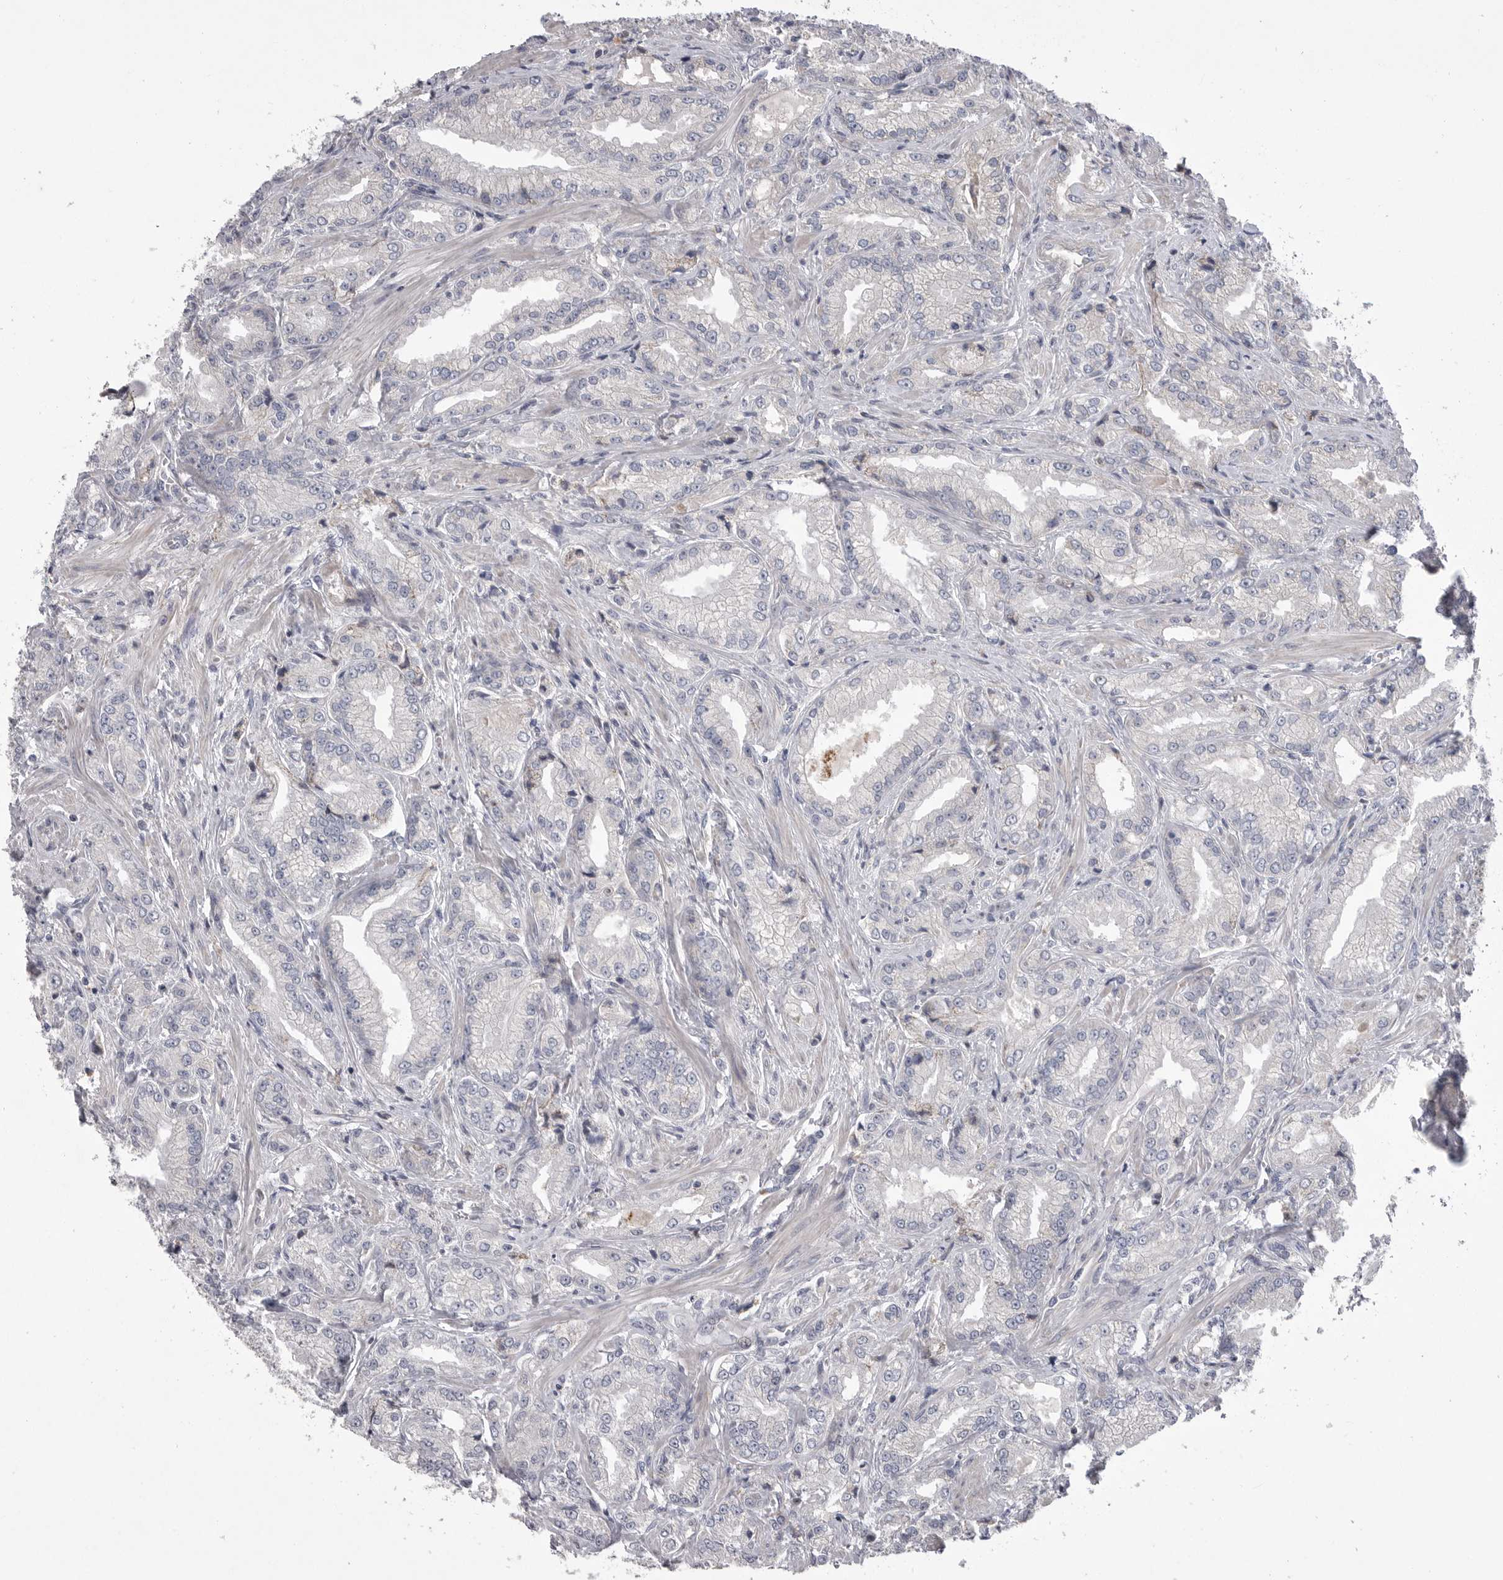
{"staining": {"intensity": "negative", "quantity": "none", "location": "none"}, "tissue": "prostate cancer", "cell_type": "Tumor cells", "image_type": "cancer", "snomed": [{"axis": "morphology", "description": "Adenocarcinoma, Low grade"}, {"axis": "topography", "description": "Prostate"}], "caption": "Immunohistochemistry photomicrograph of prostate cancer (low-grade adenocarcinoma) stained for a protein (brown), which displays no expression in tumor cells.", "gene": "CRP", "patient": {"sex": "male", "age": 62}}